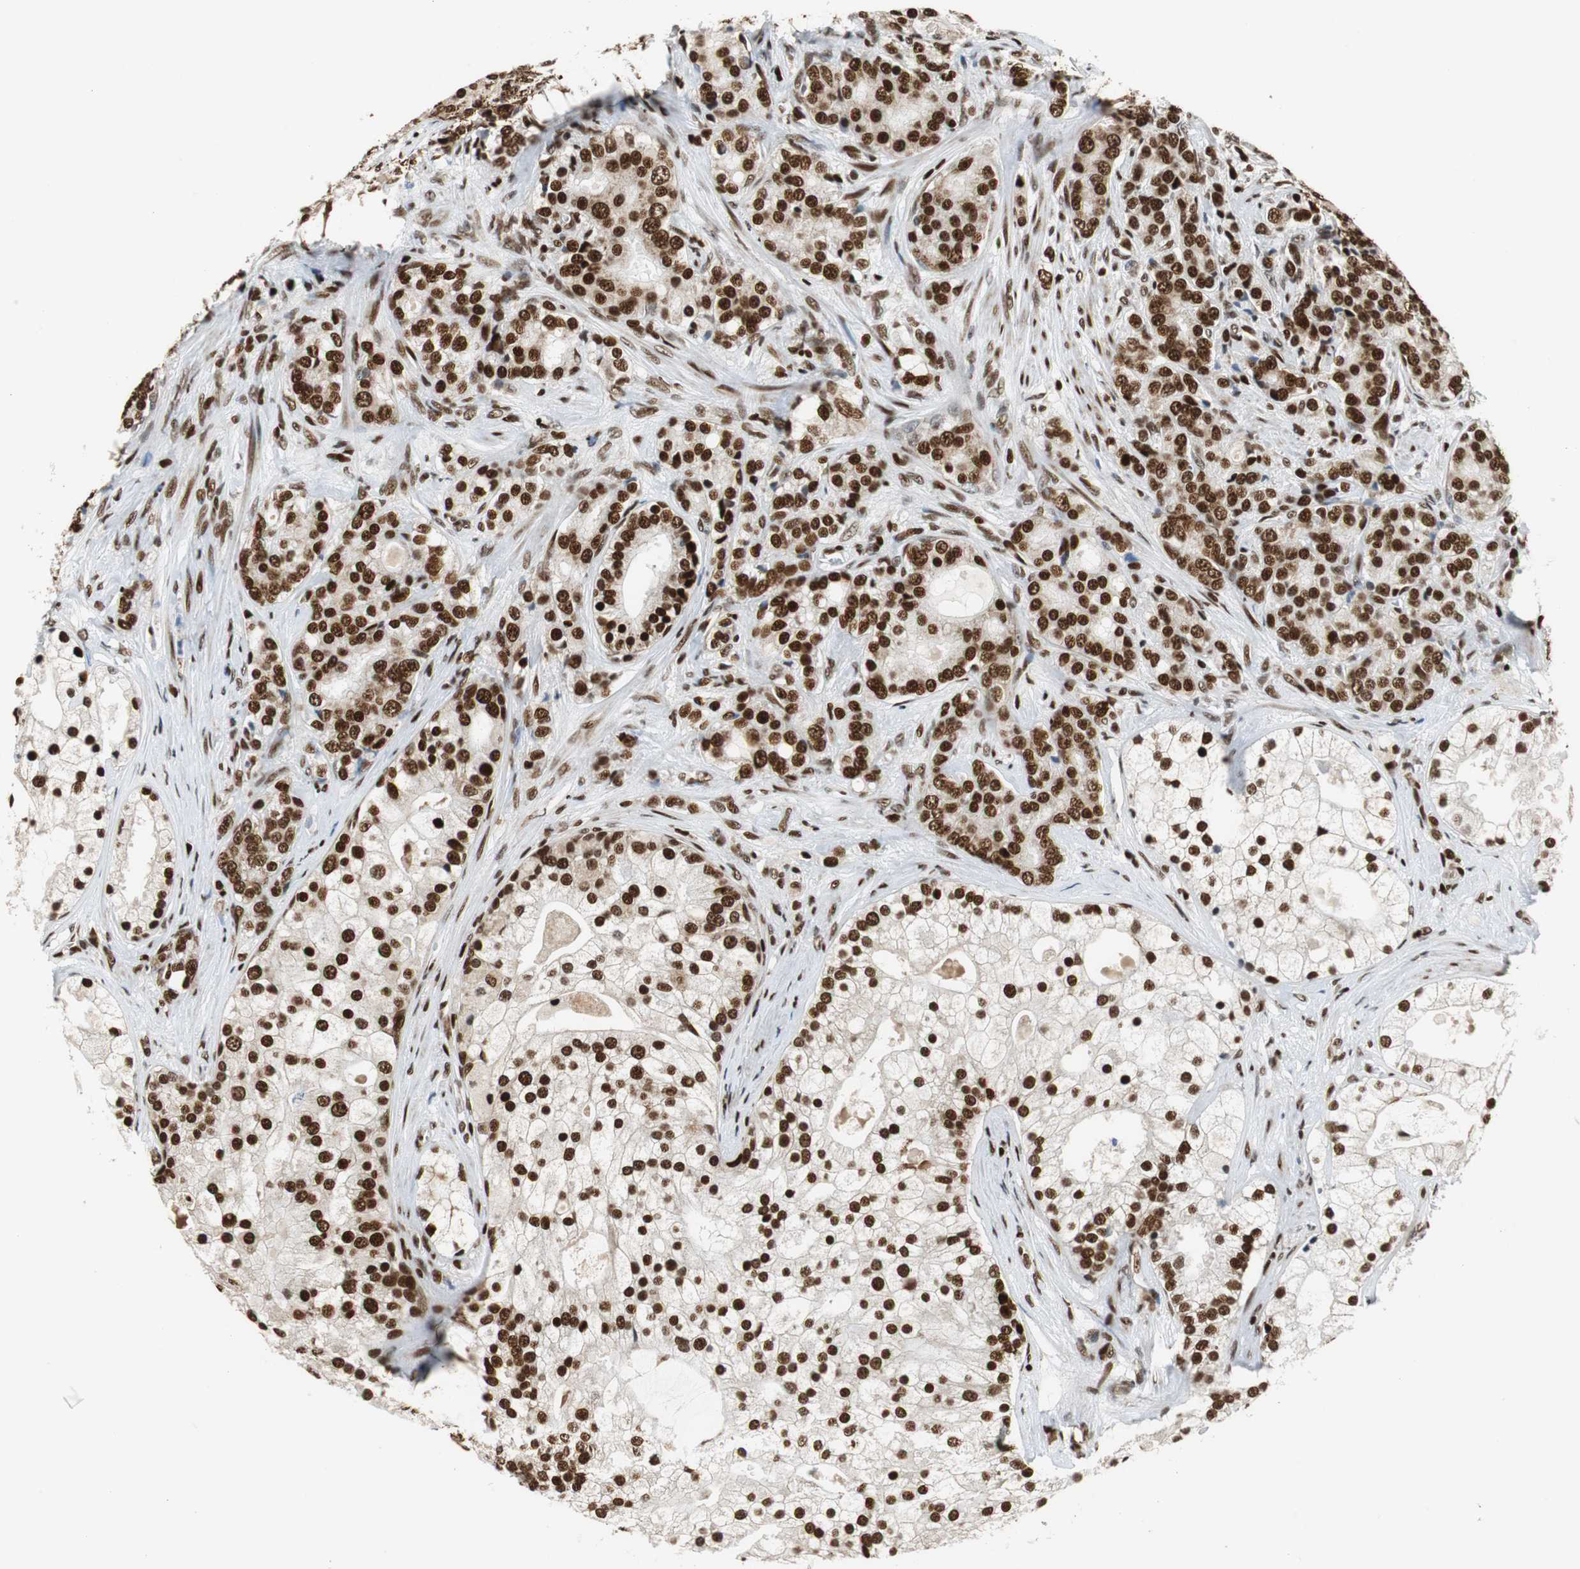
{"staining": {"intensity": "strong", "quantity": ">75%", "location": "nuclear"}, "tissue": "prostate cancer", "cell_type": "Tumor cells", "image_type": "cancer", "snomed": [{"axis": "morphology", "description": "Adenocarcinoma, Low grade"}, {"axis": "topography", "description": "Prostate"}], "caption": "A brown stain labels strong nuclear staining of a protein in human prostate low-grade adenocarcinoma tumor cells.", "gene": "HDAC1", "patient": {"sex": "male", "age": 58}}